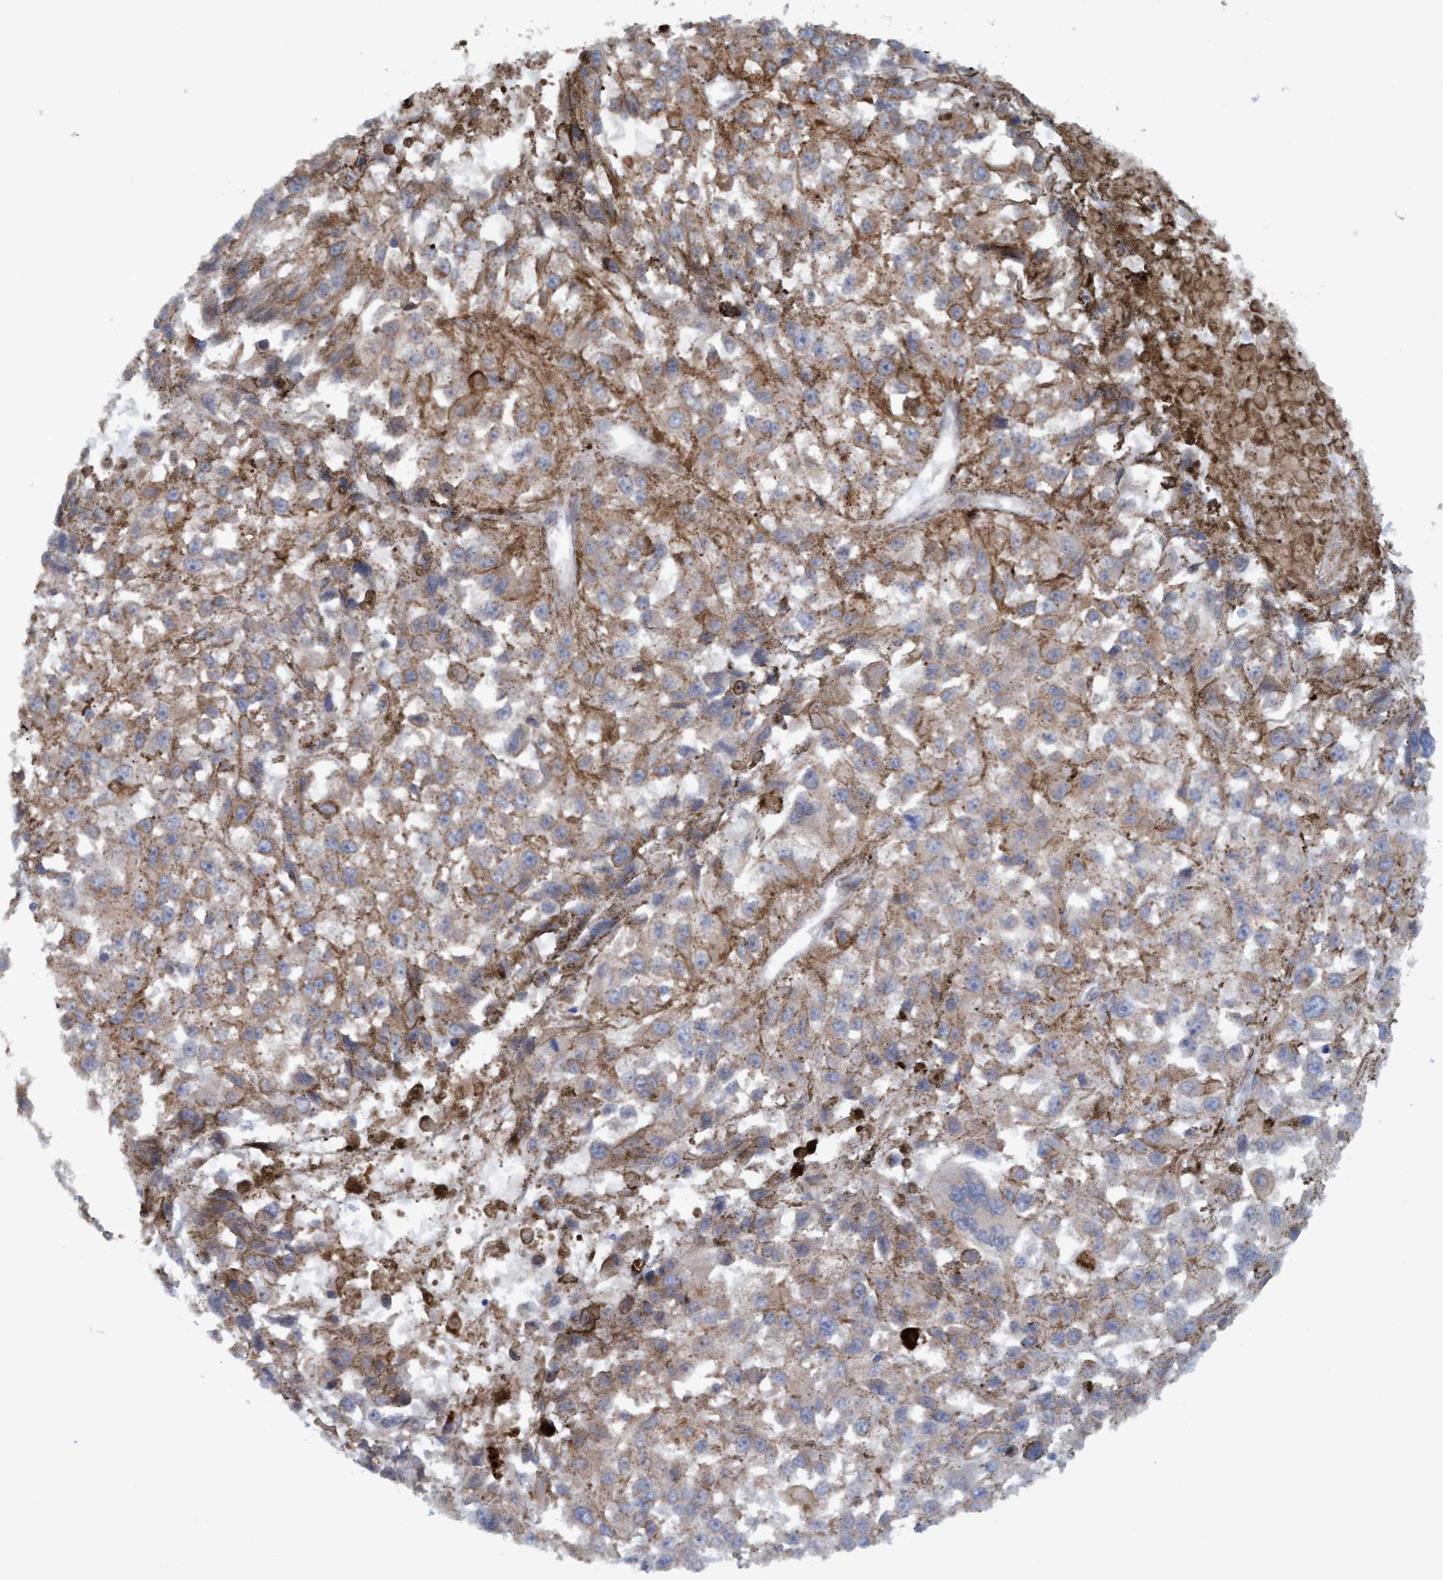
{"staining": {"intensity": "weak", "quantity": ">75%", "location": "cytoplasmic/membranous"}, "tissue": "melanoma", "cell_type": "Tumor cells", "image_type": "cancer", "snomed": [{"axis": "morphology", "description": "Malignant melanoma, Metastatic site"}, {"axis": "topography", "description": "Lymph node"}], "caption": "There is low levels of weak cytoplasmic/membranous positivity in tumor cells of malignant melanoma (metastatic site), as demonstrated by immunohistochemical staining (brown color).", "gene": "MGLL", "patient": {"sex": "male", "age": 59}}